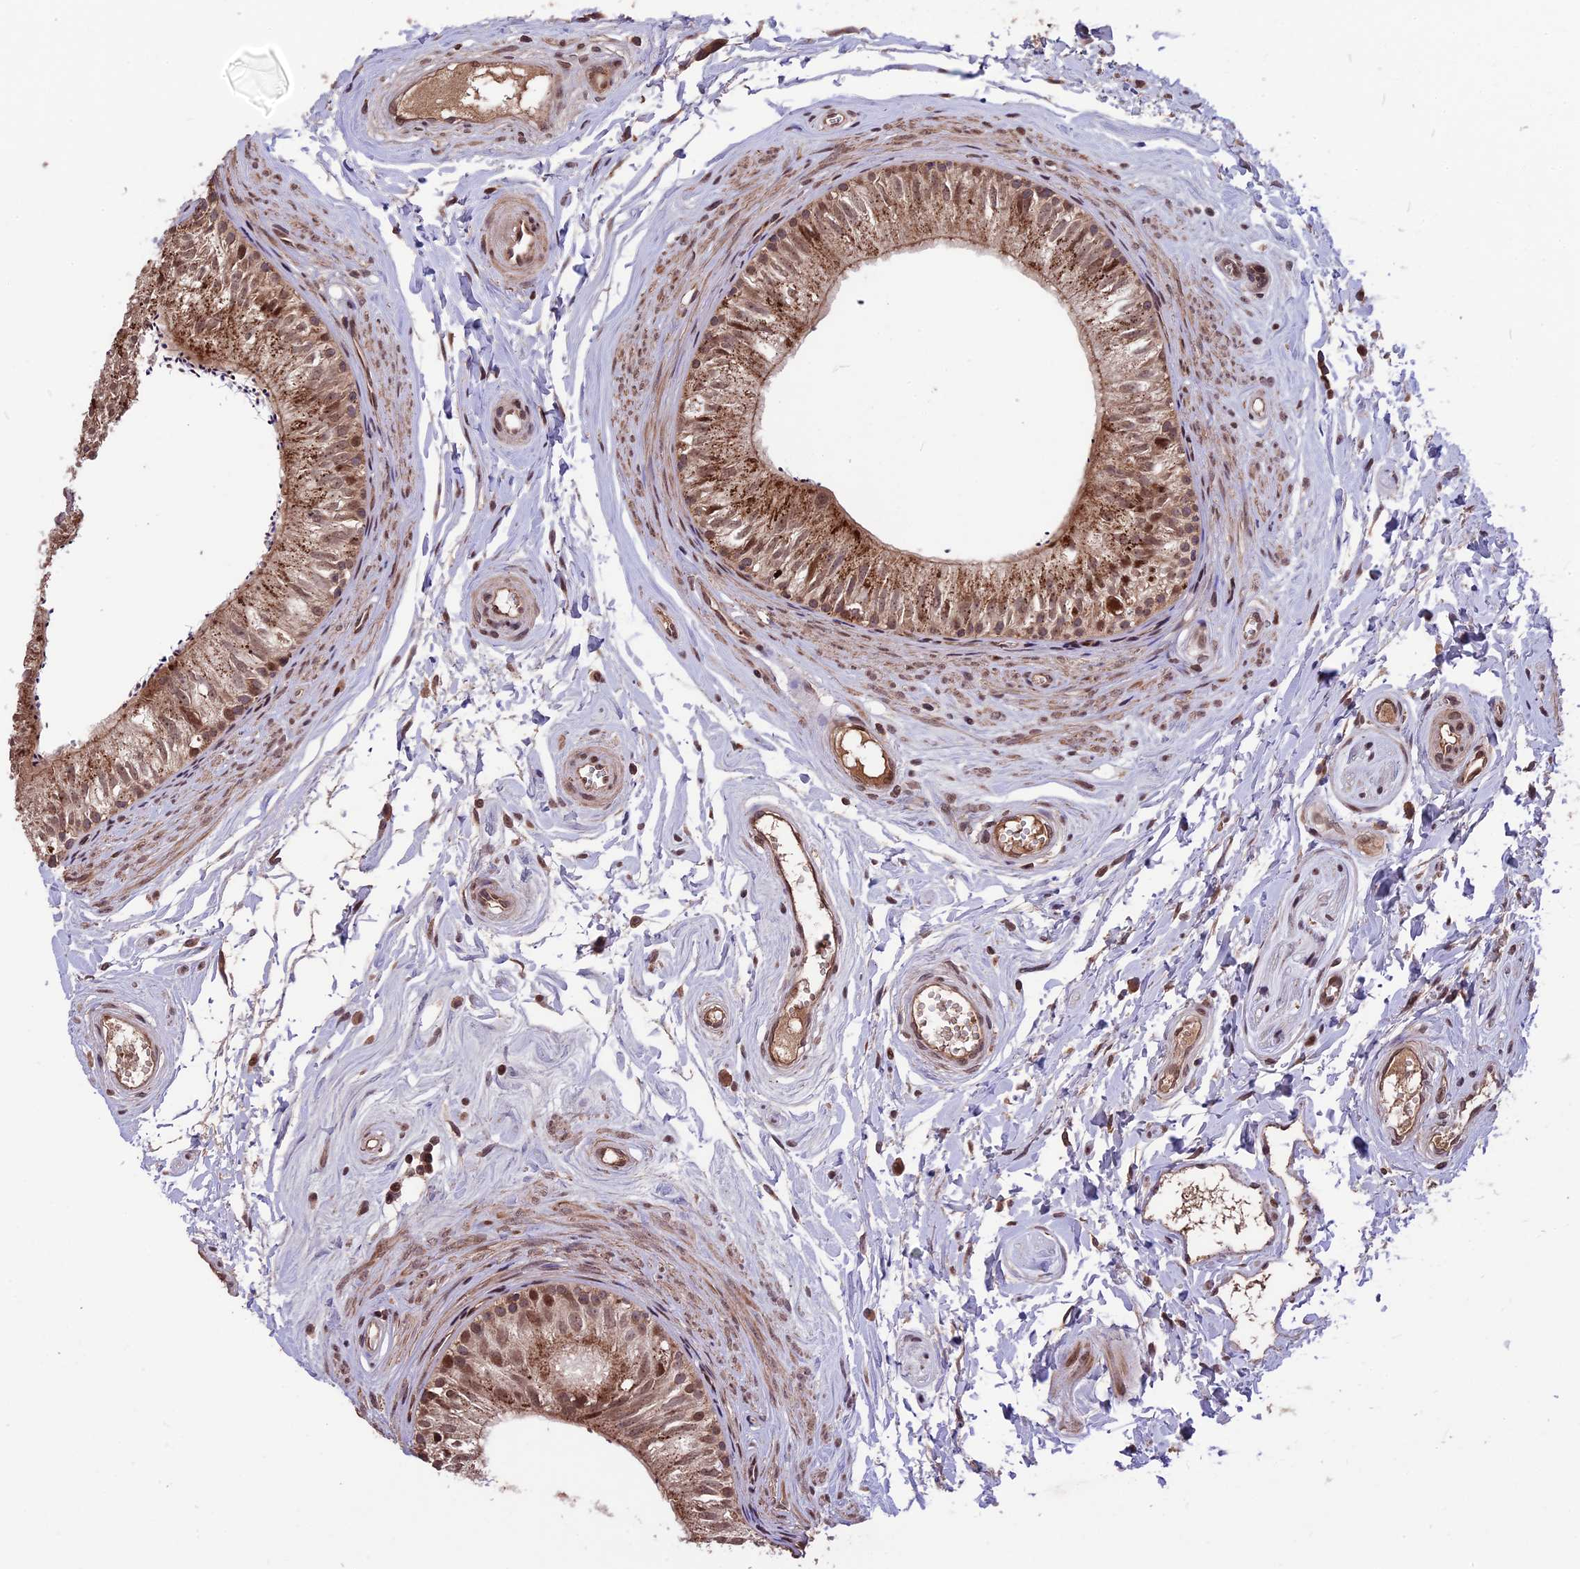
{"staining": {"intensity": "moderate", "quantity": ">75%", "location": "cytoplasmic/membranous,nuclear"}, "tissue": "epididymis", "cell_type": "Glandular cells", "image_type": "normal", "snomed": [{"axis": "morphology", "description": "Normal tissue, NOS"}, {"axis": "topography", "description": "Epididymis"}], "caption": "Benign epididymis displays moderate cytoplasmic/membranous,nuclear positivity in approximately >75% of glandular cells, visualized by immunohistochemistry.", "gene": "ZNF598", "patient": {"sex": "male", "age": 56}}